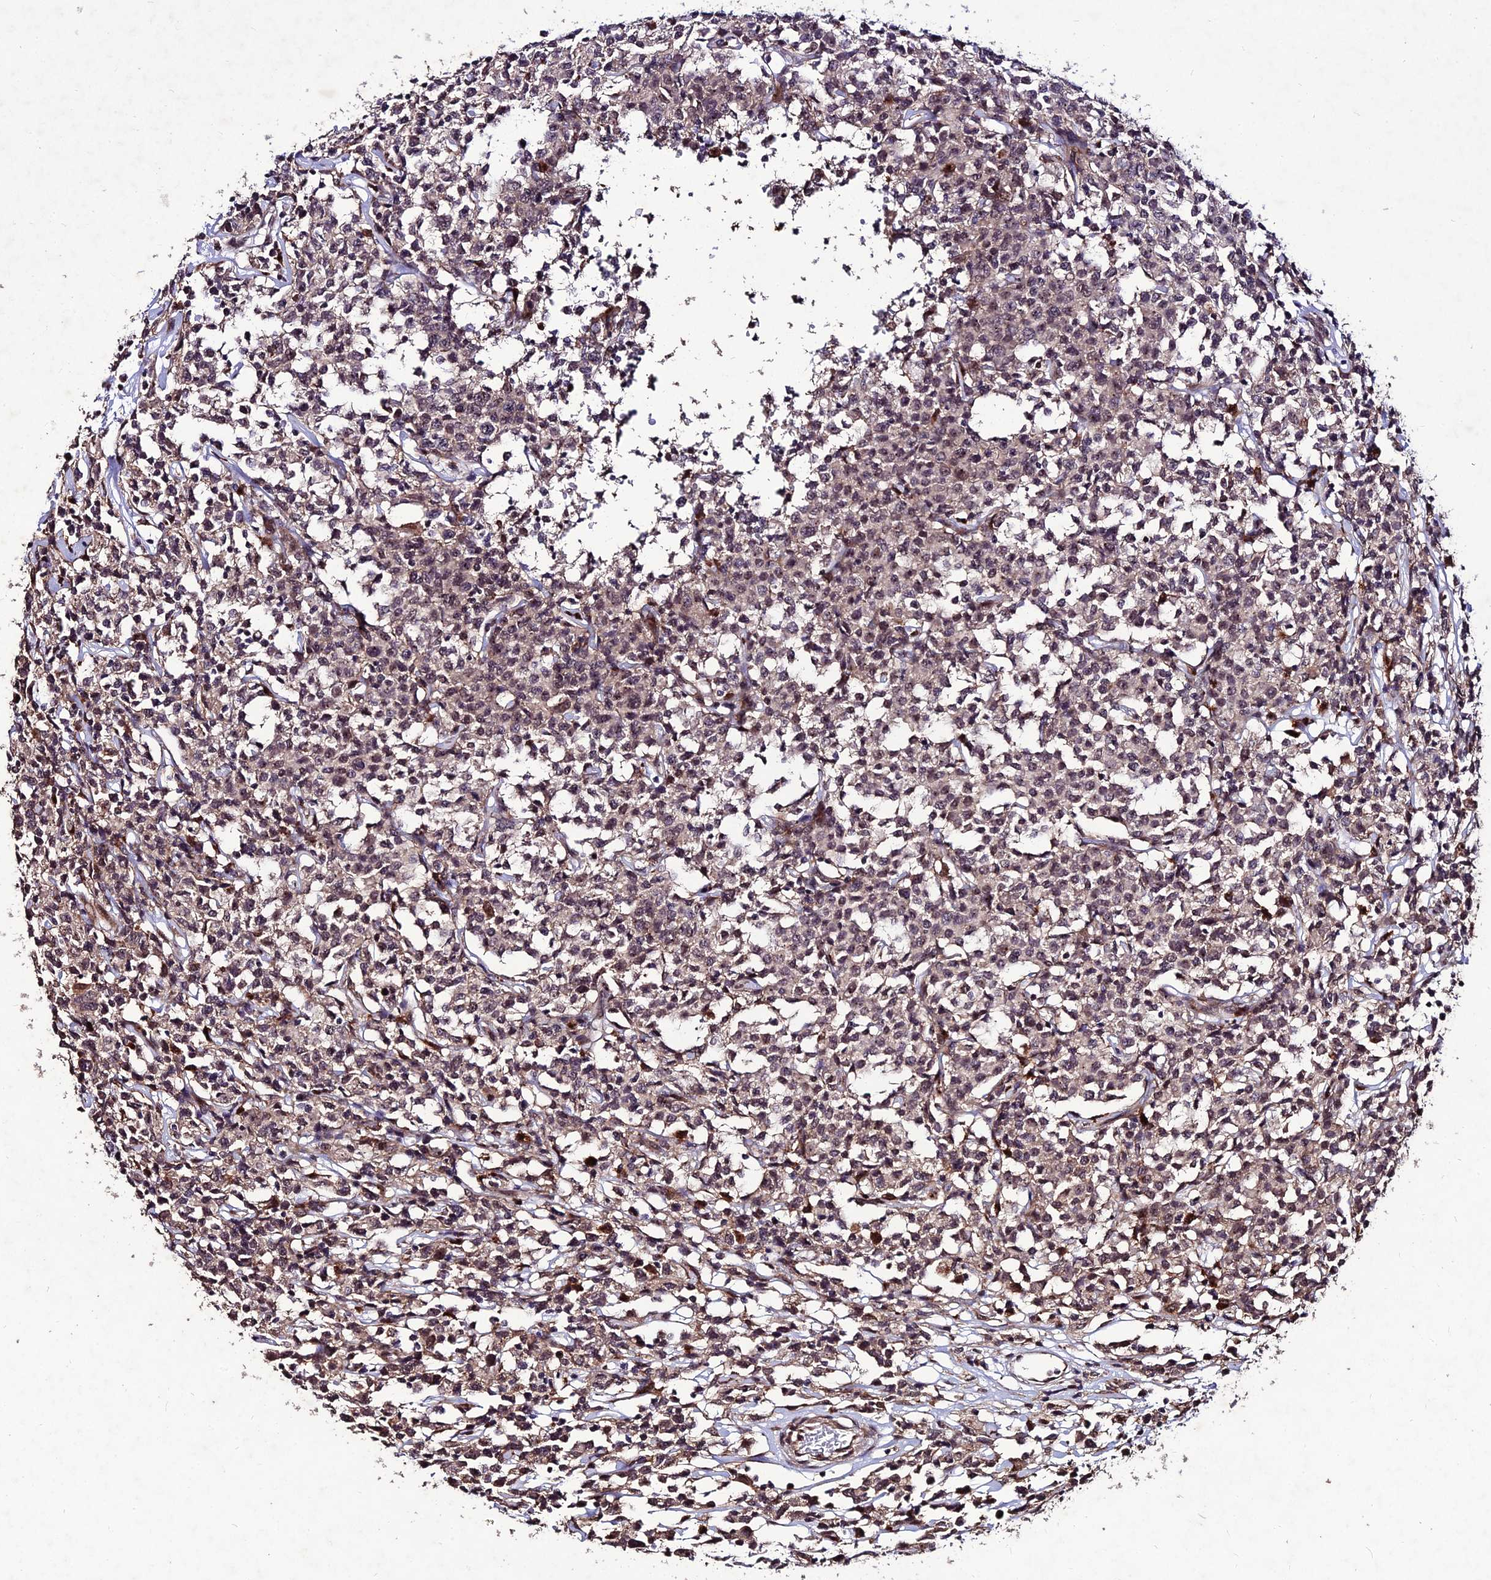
{"staining": {"intensity": "weak", "quantity": ">75%", "location": "nuclear"}, "tissue": "lymphoma", "cell_type": "Tumor cells", "image_type": "cancer", "snomed": [{"axis": "morphology", "description": "Malignant lymphoma, non-Hodgkin's type, Low grade"}, {"axis": "topography", "description": "Small intestine"}], "caption": "Immunohistochemistry (IHC) (DAB) staining of low-grade malignant lymphoma, non-Hodgkin's type displays weak nuclear protein expression in about >75% of tumor cells.", "gene": "ZNF766", "patient": {"sex": "female", "age": 59}}